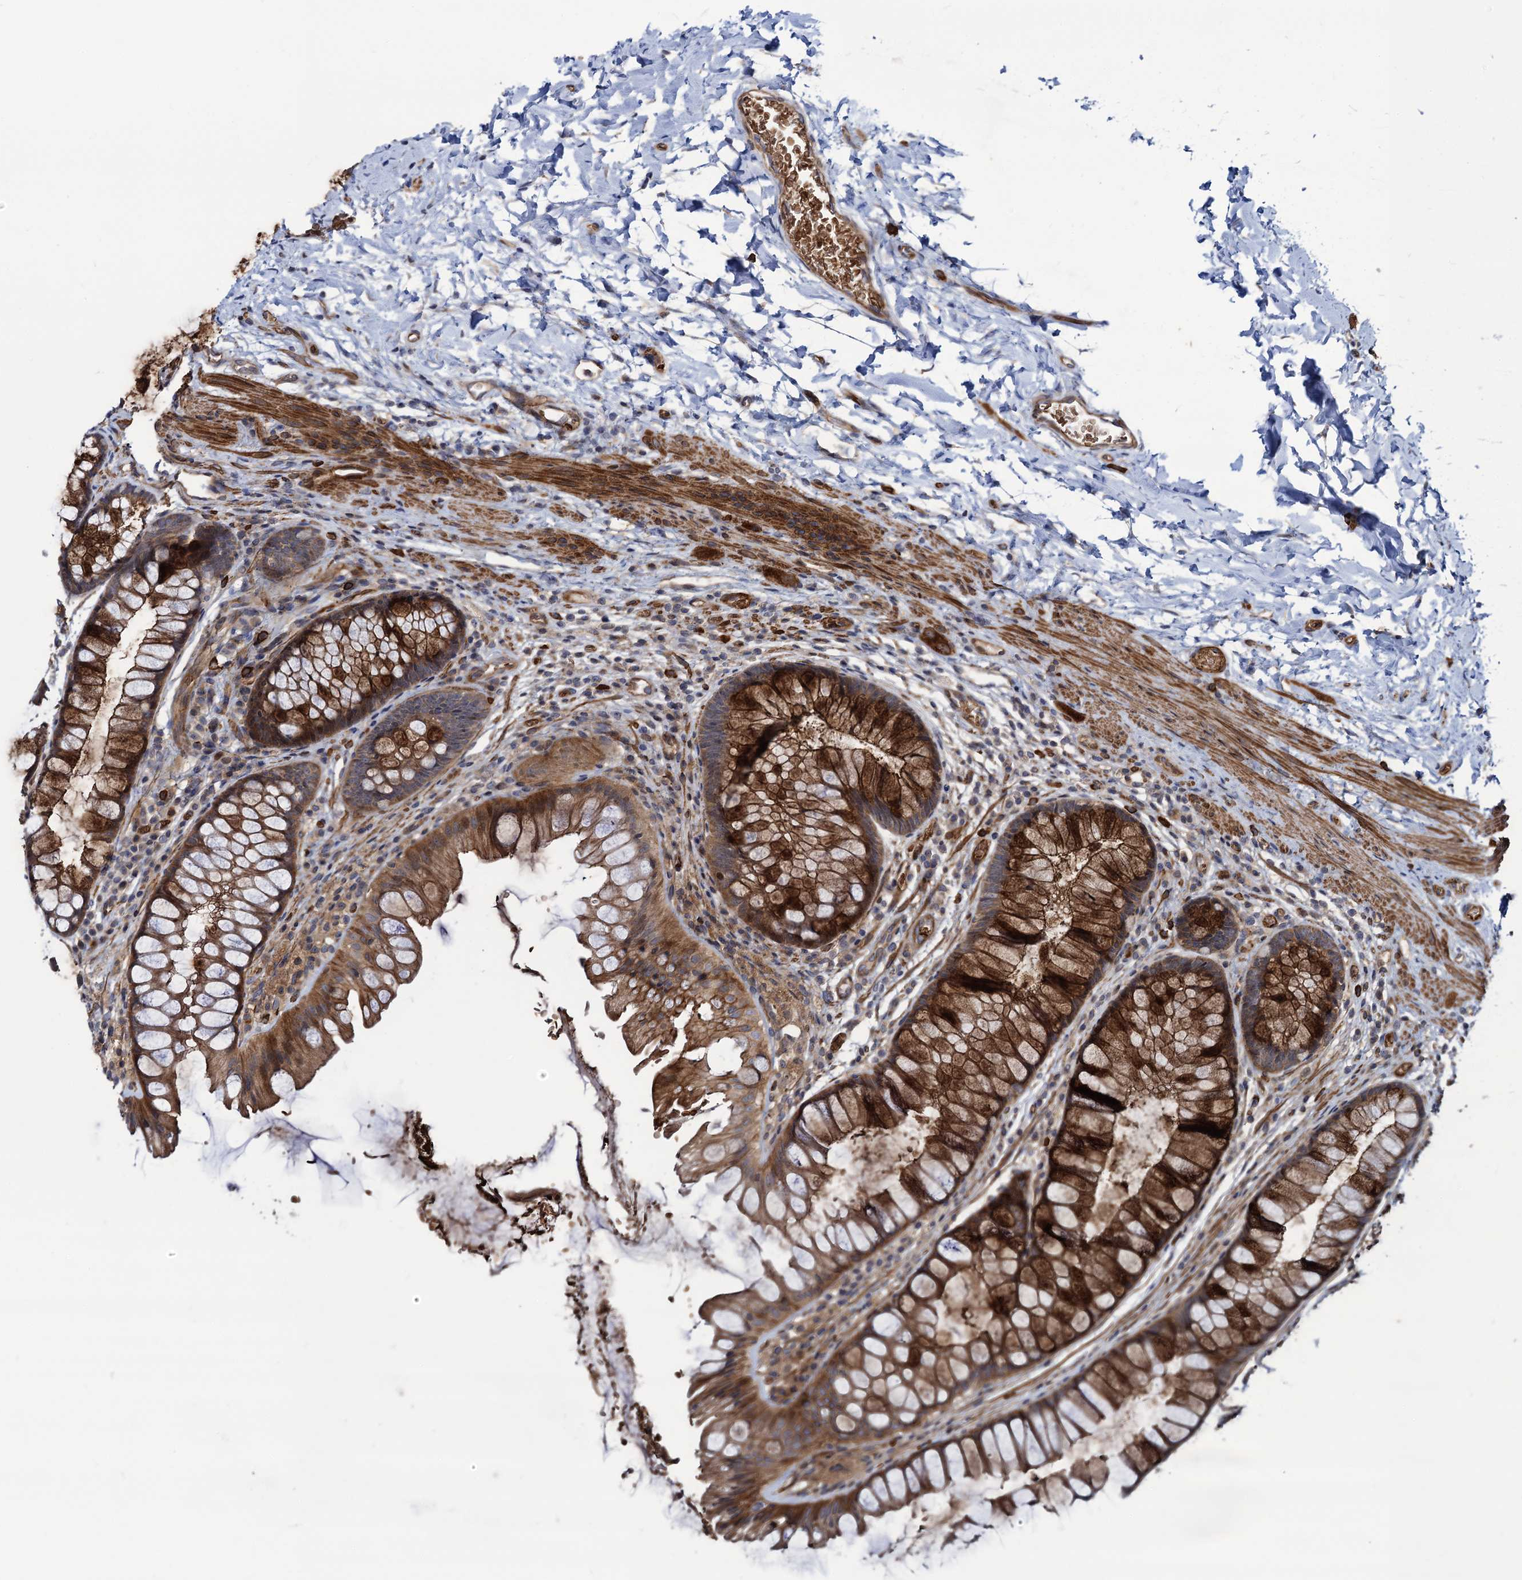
{"staining": {"intensity": "moderate", "quantity": ">75%", "location": "cytoplasmic/membranous"}, "tissue": "colon", "cell_type": "Endothelial cells", "image_type": "normal", "snomed": [{"axis": "morphology", "description": "Normal tissue, NOS"}, {"axis": "topography", "description": "Colon"}], "caption": "Endothelial cells reveal medium levels of moderate cytoplasmic/membranous expression in approximately >75% of cells in normal colon. The protein is stained brown, and the nuclei are stained in blue (DAB IHC with brightfield microscopy, high magnification).", "gene": "KXD1", "patient": {"sex": "female", "age": 62}}